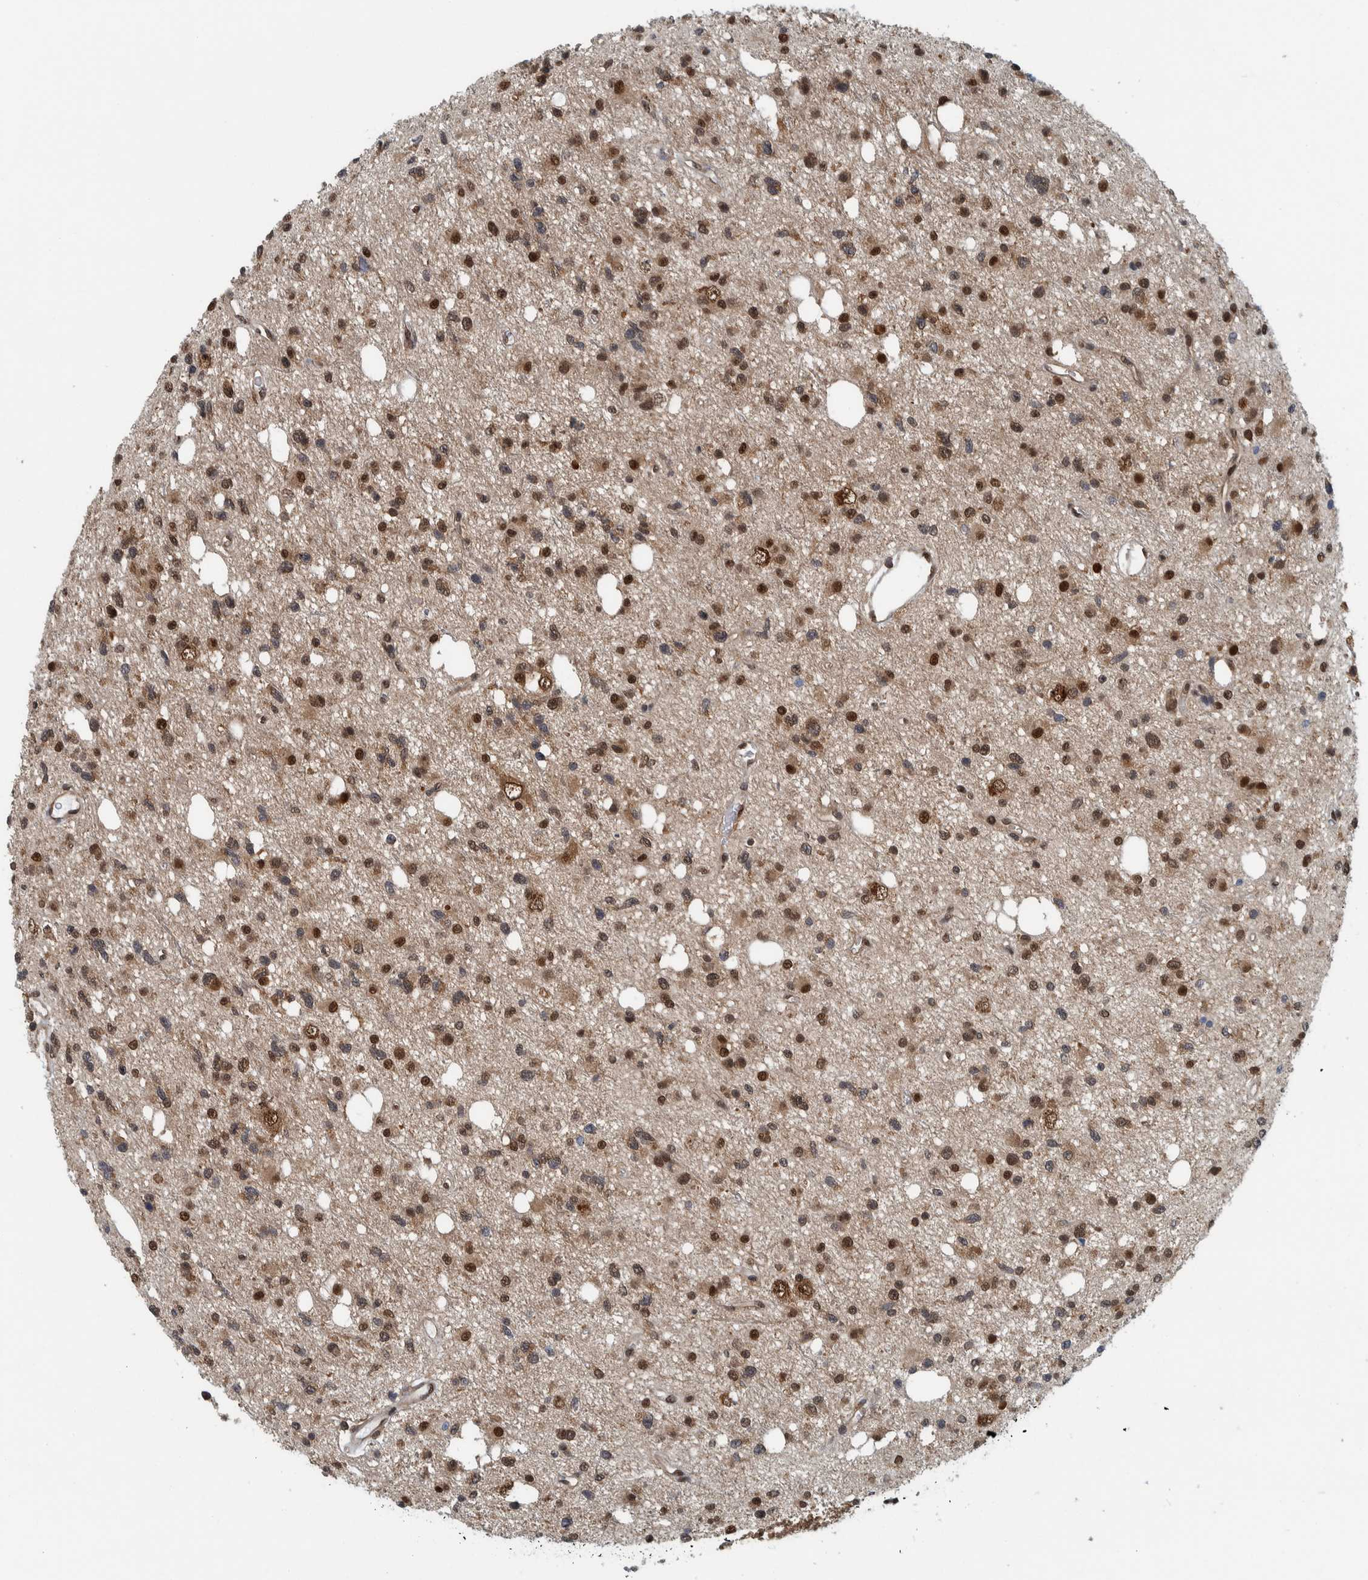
{"staining": {"intensity": "strong", "quantity": "25%-75%", "location": "nuclear"}, "tissue": "glioma", "cell_type": "Tumor cells", "image_type": "cancer", "snomed": [{"axis": "morphology", "description": "Glioma, malignant, High grade"}, {"axis": "topography", "description": "Brain"}], "caption": "High-power microscopy captured an immunohistochemistry (IHC) micrograph of high-grade glioma (malignant), revealing strong nuclear positivity in approximately 25%-75% of tumor cells.", "gene": "COPS3", "patient": {"sex": "female", "age": 62}}